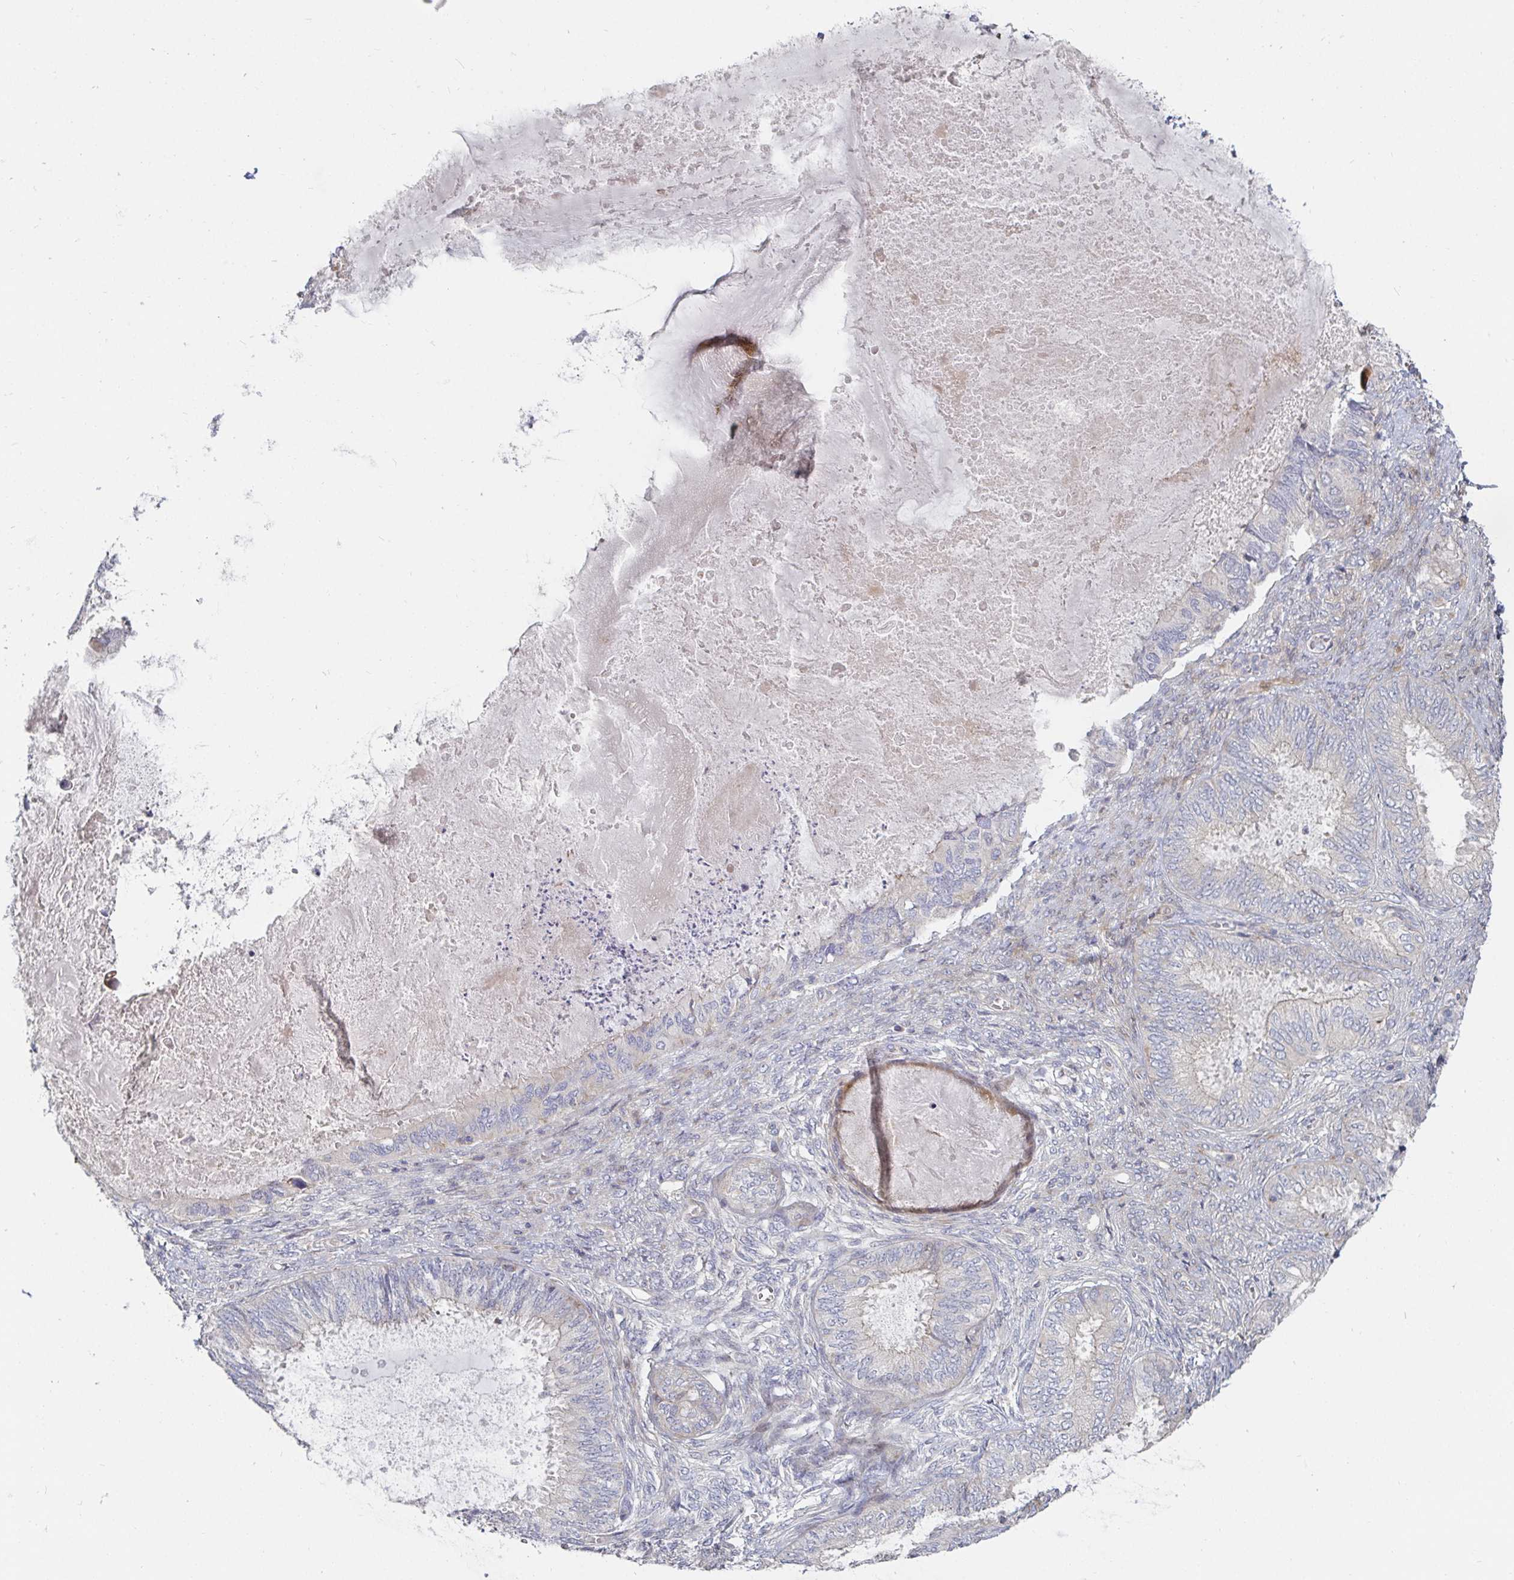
{"staining": {"intensity": "negative", "quantity": "none", "location": "none"}, "tissue": "ovarian cancer", "cell_type": "Tumor cells", "image_type": "cancer", "snomed": [{"axis": "morphology", "description": "Carcinoma, endometroid"}, {"axis": "topography", "description": "Ovary"}], "caption": "There is no significant expression in tumor cells of ovarian endometroid carcinoma.", "gene": "SSH2", "patient": {"sex": "female", "age": 70}}